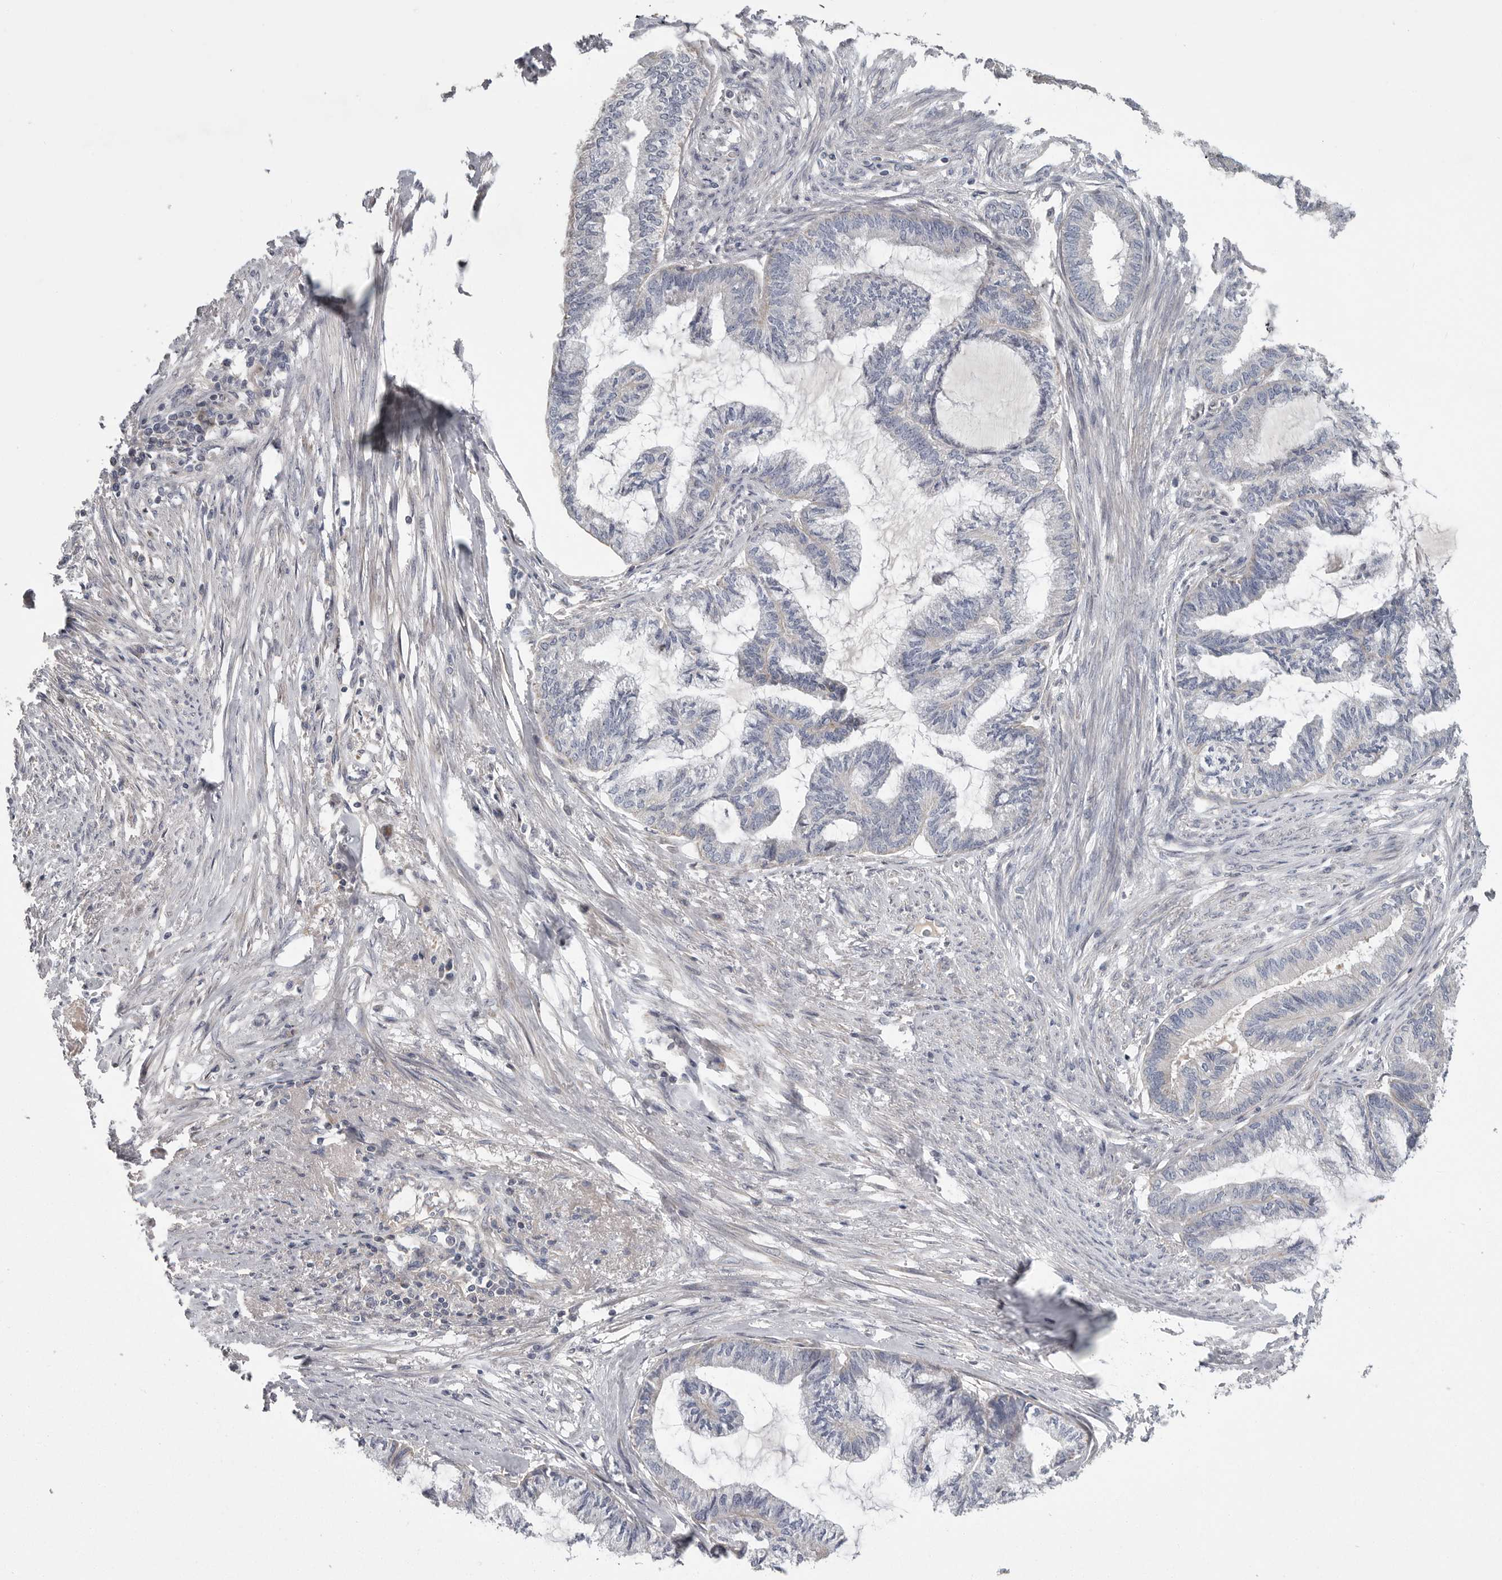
{"staining": {"intensity": "negative", "quantity": "none", "location": "none"}, "tissue": "endometrial cancer", "cell_type": "Tumor cells", "image_type": "cancer", "snomed": [{"axis": "morphology", "description": "Adenocarcinoma, NOS"}, {"axis": "topography", "description": "Endometrium"}], "caption": "There is no significant positivity in tumor cells of endometrial cancer.", "gene": "CRP", "patient": {"sex": "female", "age": 86}}